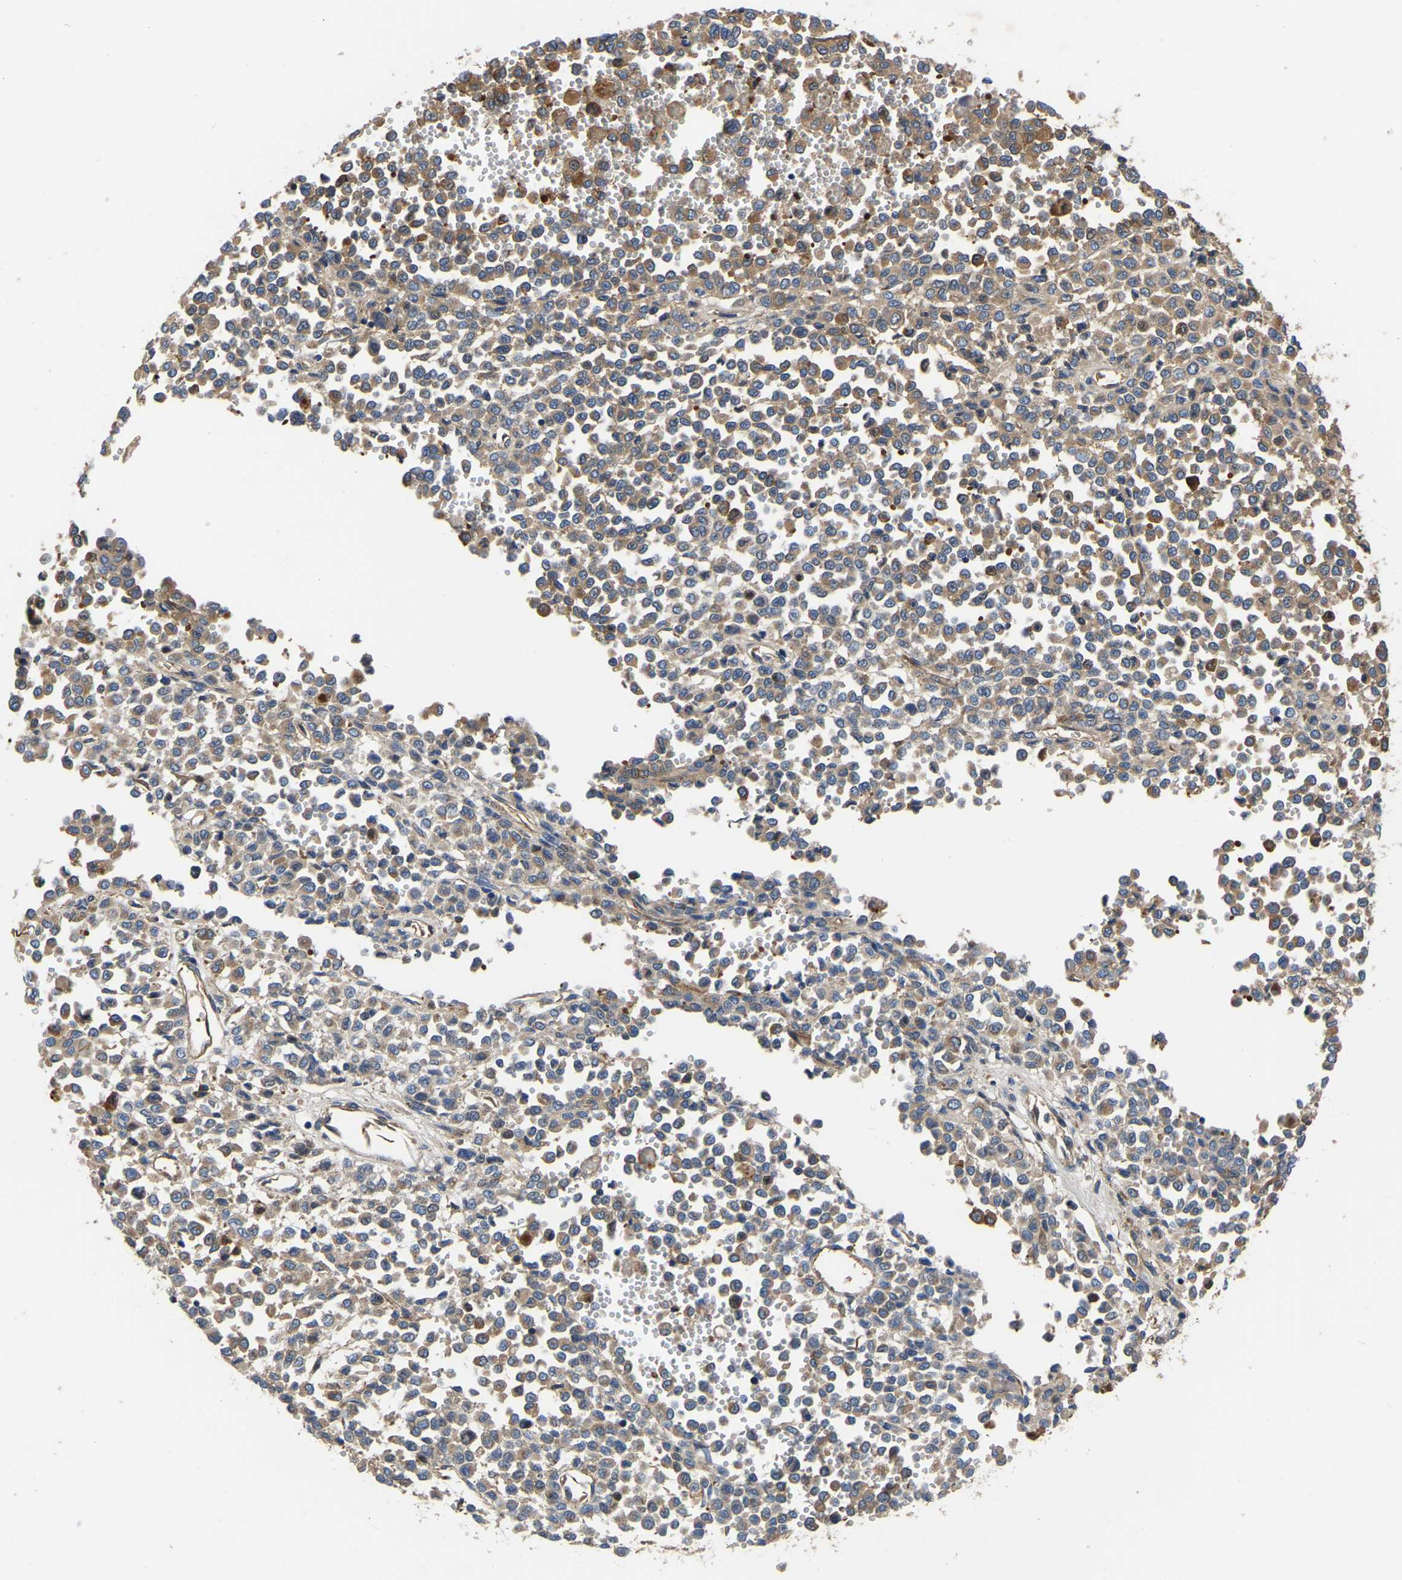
{"staining": {"intensity": "moderate", "quantity": ">75%", "location": "cytoplasmic/membranous"}, "tissue": "melanoma", "cell_type": "Tumor cells", "image_type": "cancer", "snomed": [{"axis": "morphology", "description": "Malignant melanoma, Metastatic site"}, {"axis": "topography", "description": "Pancreas"}], "caption": "DAB (3,3'-diaminobenzidine) immunohistochemical staining of malignant melanoma (metastatic site) demonstrates moderate cytoplasmic/membranous protein positivity in about >75% of tumor cells. Using DAB (3,3'-diaminobenzidine) (brown) and hematoxylin (blue) stains, captured at high magnification using brightfield microscopy.", "gene": "GARS1", "patient": {"sex": "female", "age": 30}}